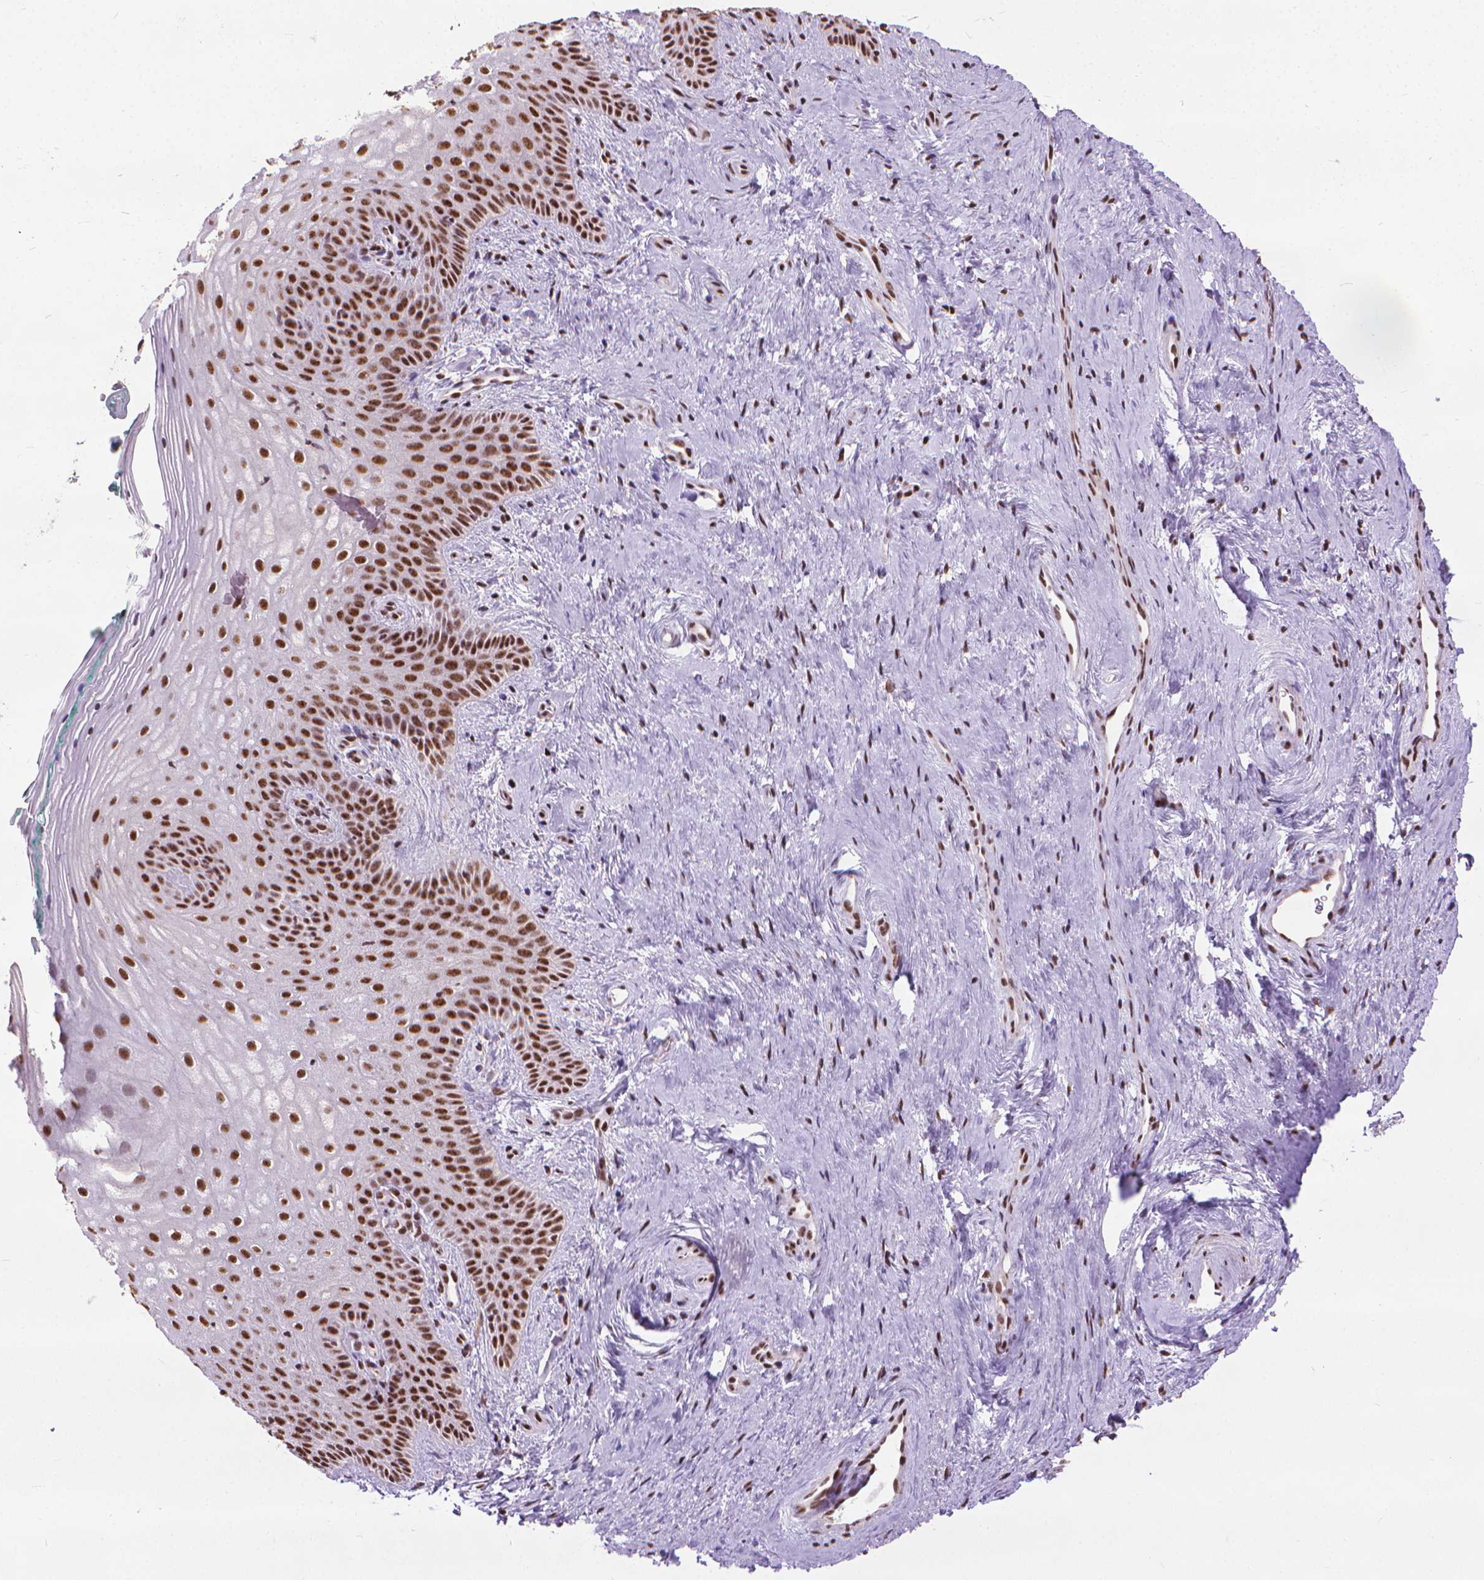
{"staining": {"intensity": "strong", "quantity": ">75%", "location": "nuclear"}, "tissue": "vagina", "cell_type": "Squamous epithelial cells", "image_type": "normal", "snomed": [{"axis": "morphology", "description": "Normal tissue, NOS"}, {"axis": "topography", "description": "Vagina"}], "caption": "Immunohistochemical staining of unremarkable vagina displays high levels of strong nuclear staining in about >75% of squamous epithelial cells.", "gene": "AKAP8", "patient": {"sex": "female", "age": 45}}